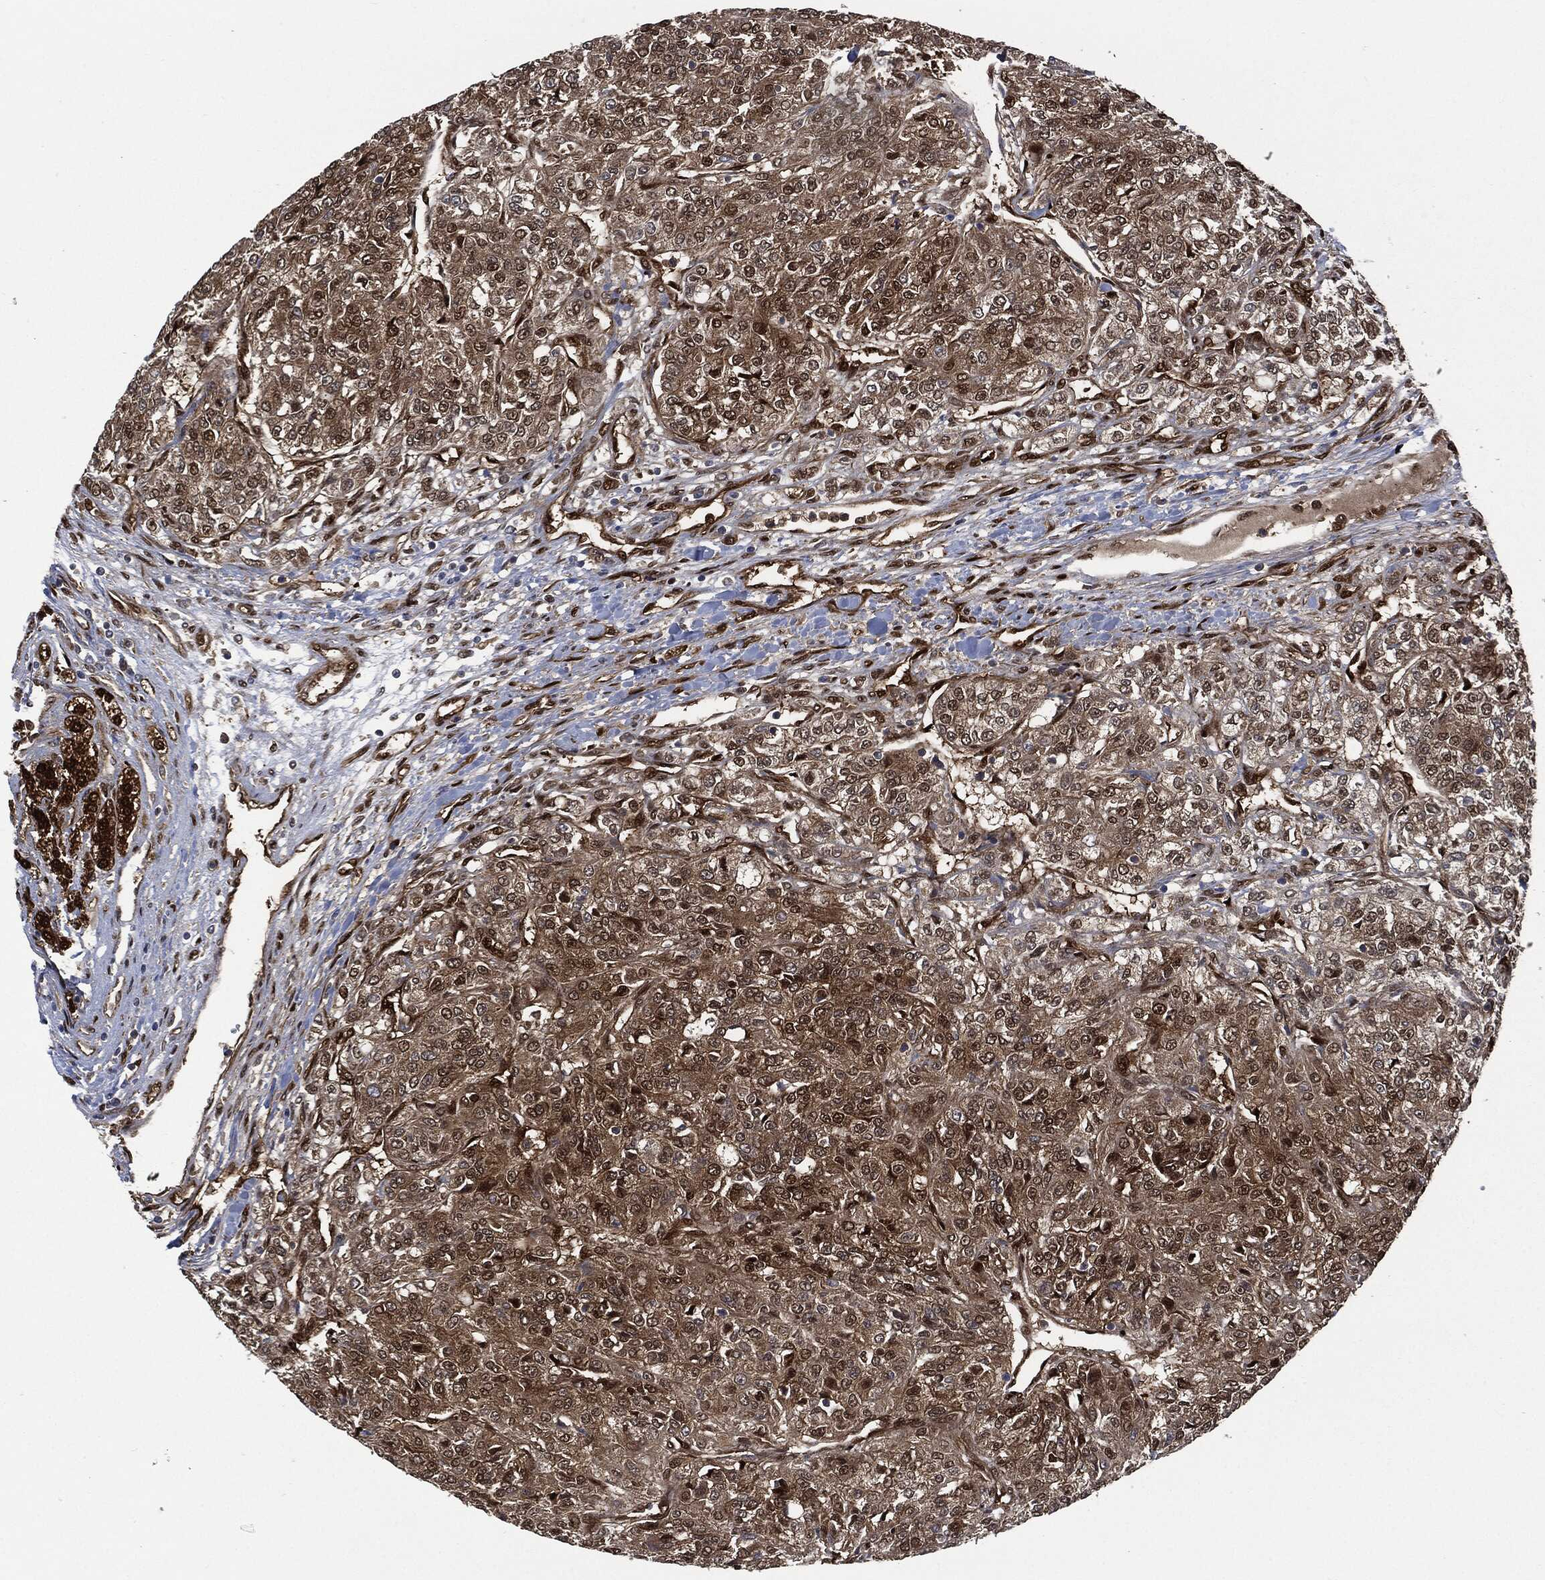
{"staining": {"intensity": "moderate", "quantity": "25%-75%", "location": "cytoplasmic/membranous,nuclear"}, "tissue": "renal cancer", "cell_type": "Tumor cells", "image_type": "cancer", "snomed": [{"axis": "morphology", "description": "Adenocarcinoma, NOS"}, {"axis": "topography", "description": "Kidney"}], "caption": "DAB (3,3'-diaminobenzidine) immunohistochemical staining of human renal adenocarcinoma exhibits moderate cytoplasmic/membranous and nuclear protein positivity in about 25%-75% of tumor cells.", "gene": "DCTN1", "patient": {"sex": "female", "age": 63}}